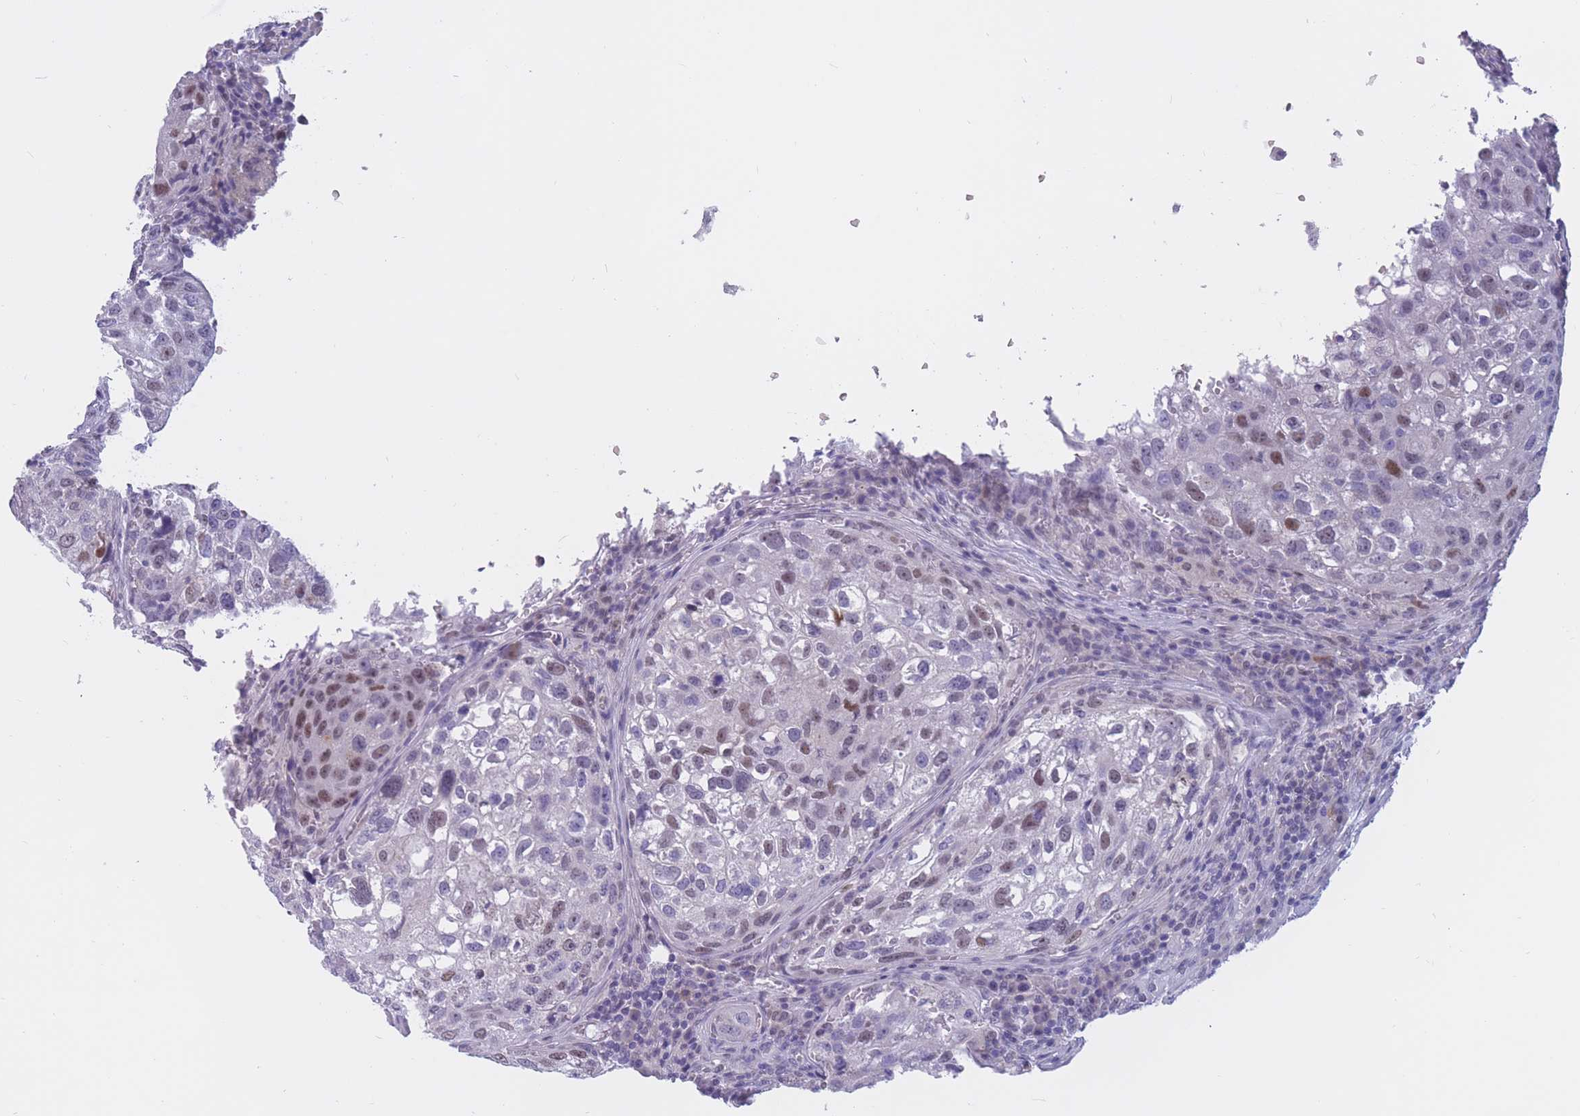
{"staining": {"intensity": "moderate", "quantity": "<25%", "location": "nuclear"}, "tissue": "urothelial cancer", "cell_type": "Tumor cells", "image_type": "cancer", "snomed": [{"axis": "morphology", "description": "Urothelial carcinoma, High grade"}, {"axis": "topography", "description": "Lymph node"}, {"axis": "topography", "description": "Urinary bladder"}], "caption": "An immunohistochemistry (IHC) histopathology image of tumor tissue is shown. Protein staining in brown highlights moderate nuclear positivity in urothelial cancer within tumor cells. (DAB (3,3'-diaminobenzidine) IHC, brown staining for protein, blue staining for nuclei).", "gene": "BOP1", "patient": {"sex": "male", "age": 51}}